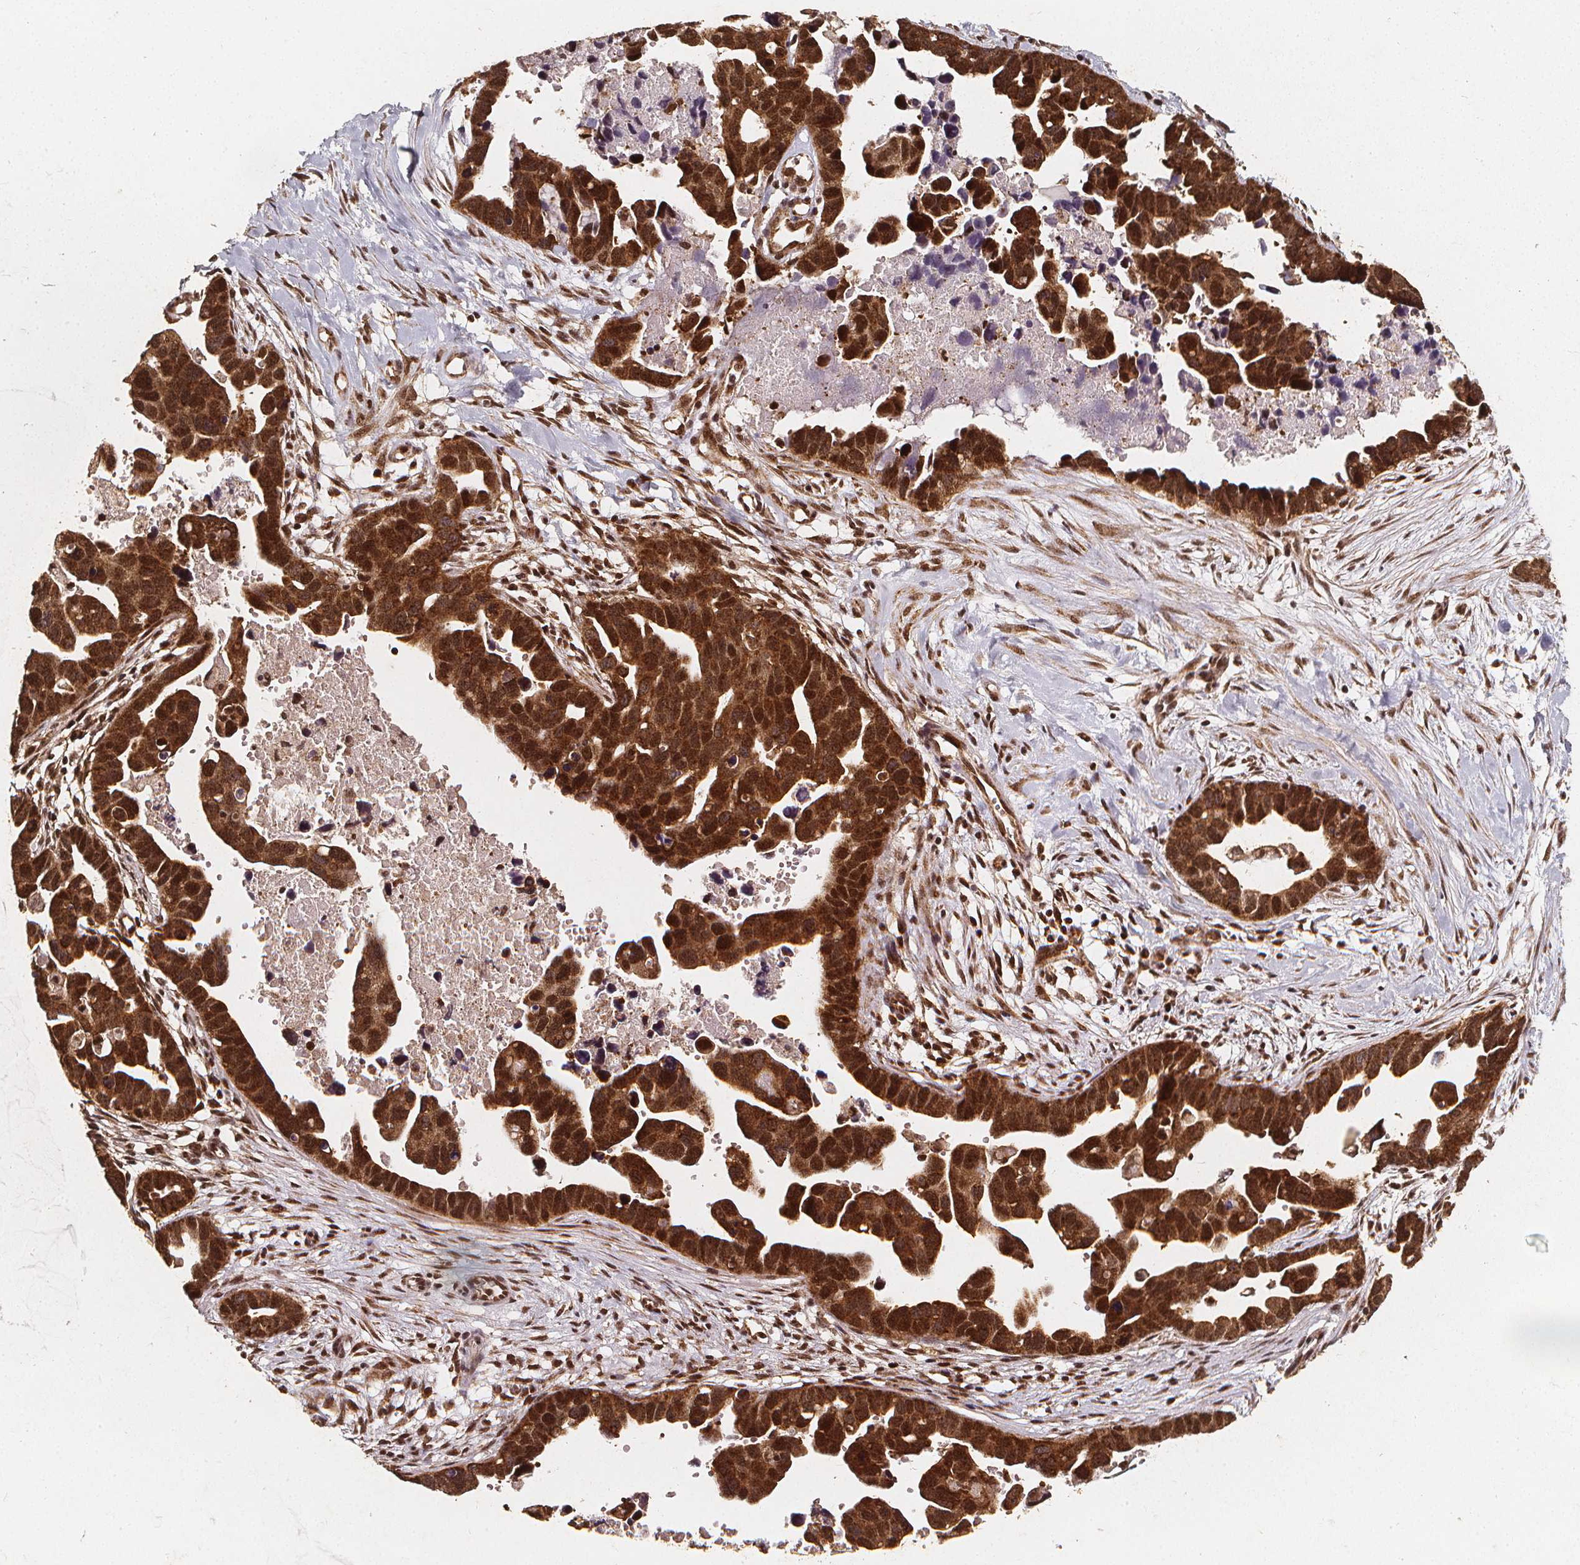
{"staining": {"intensity": "strong", "quantity": ">75%", "location": "cytoplasmic/membranous,nuclear"}, "tissue": "ovarian cancer", "cell_type": "Tumor cells", "image_type": "cancer", "snomed": [{"axis": "morphology", "description": "Cystadenocarcinoma, serous, NOS"}, {"axis": "topography", "description": "Ovary"}], "caption": "Strong cytoplasmic/membranous and nuclear staining is present in approximately >75% of tumor cells in ovarian cancer.", "gene": "SMN1", "patient": {"sex": "female", "age": 54}}